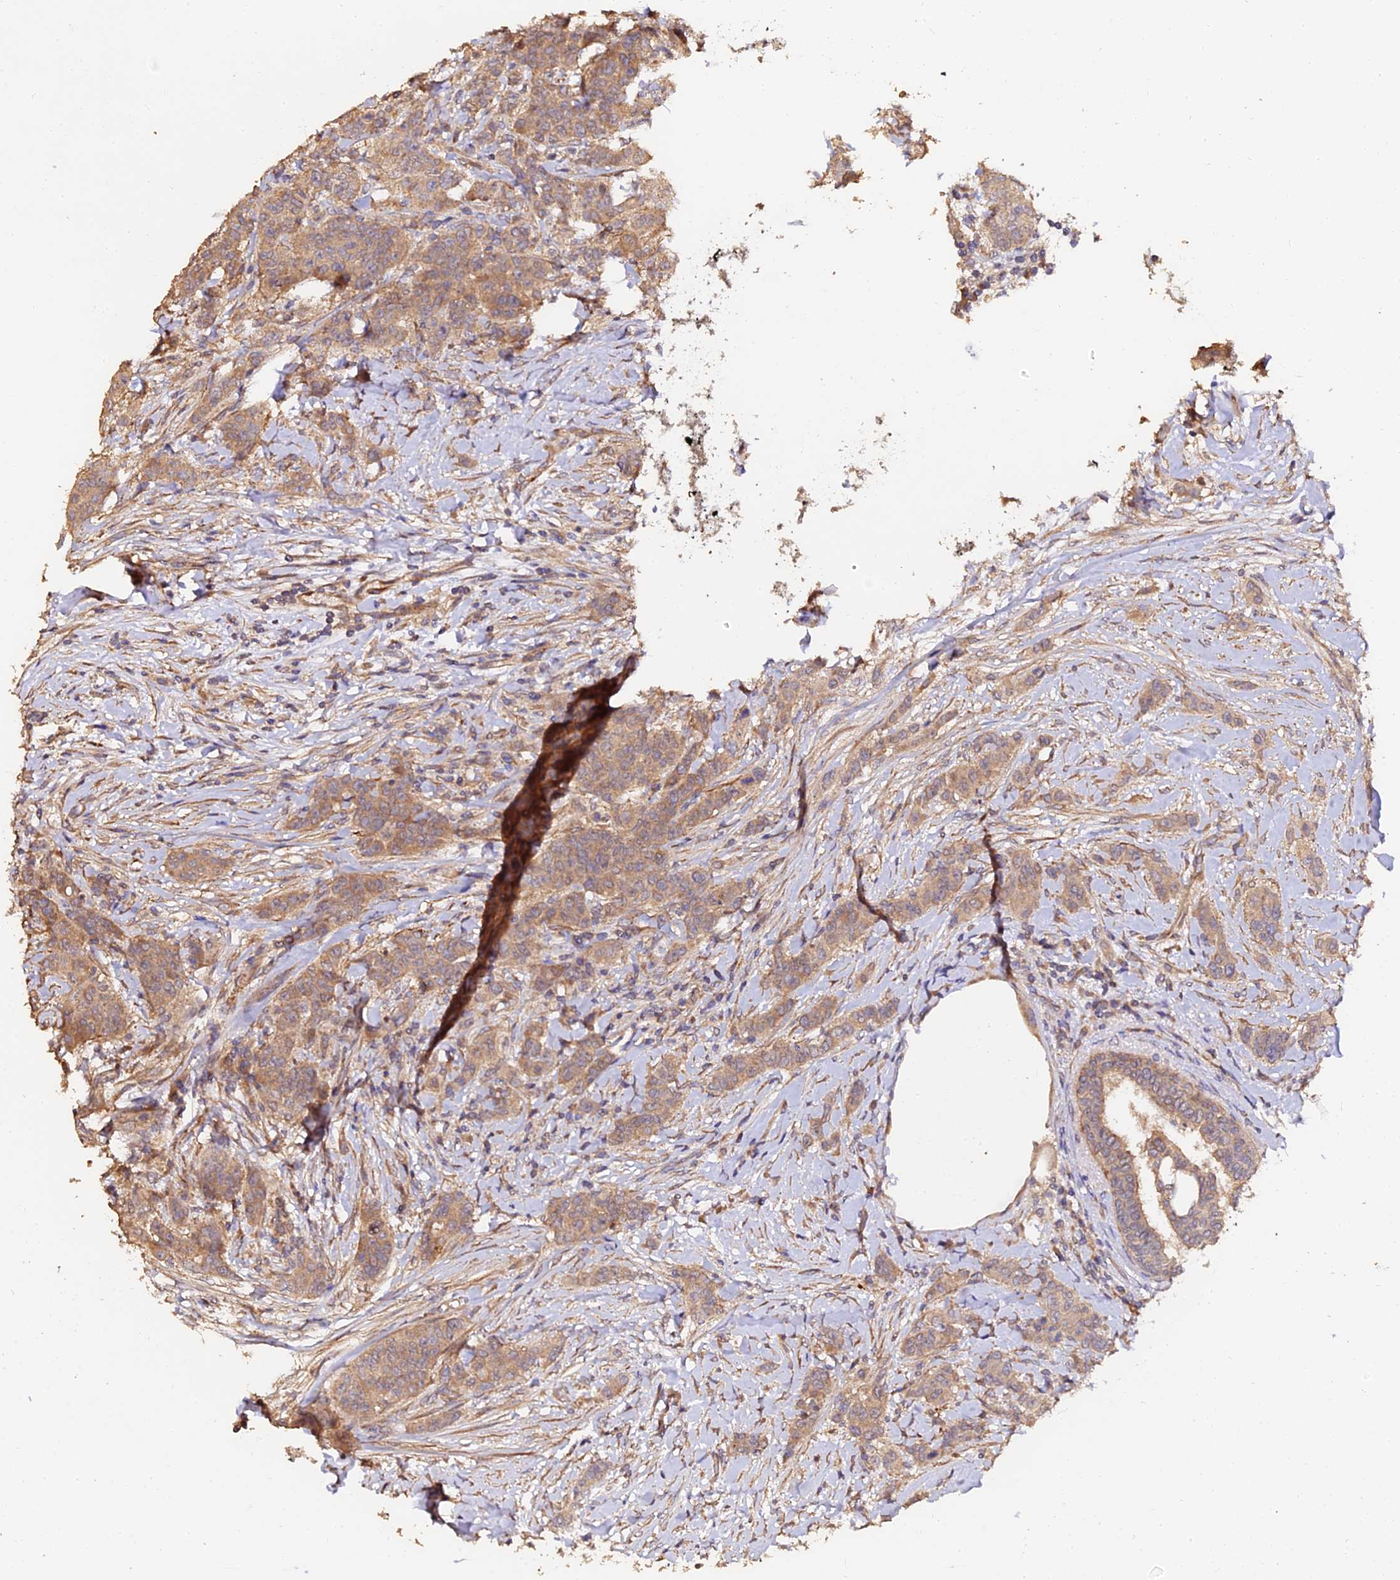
{"staining": {"intensity": "moderate", "quantity": ">75%", "location": "cytoplasmic/membranous"}, "tissue": "breast cancer", "cell_type": "Tumor cells", "image_type": "cancer", "snomed": [{"axis": "morphology", "description": "Duct carcinoma"}, {"axis": "topography", "description": "Breast"}], "caption": "Breast cancer (infiltrating ductal carcinoma) stained with DAB (3,3'-diaminobenzidine) IHC exhibits medium levels of moderate cytoplasmic/membranous positivity in about >75% of tumor cells. Using DAB (brown) and hematoxylin (blue) stains, captured at high magnification using brightfield microscopy.", "gene": "TDO2", "patient": {"sex": "female", "age": 40}}